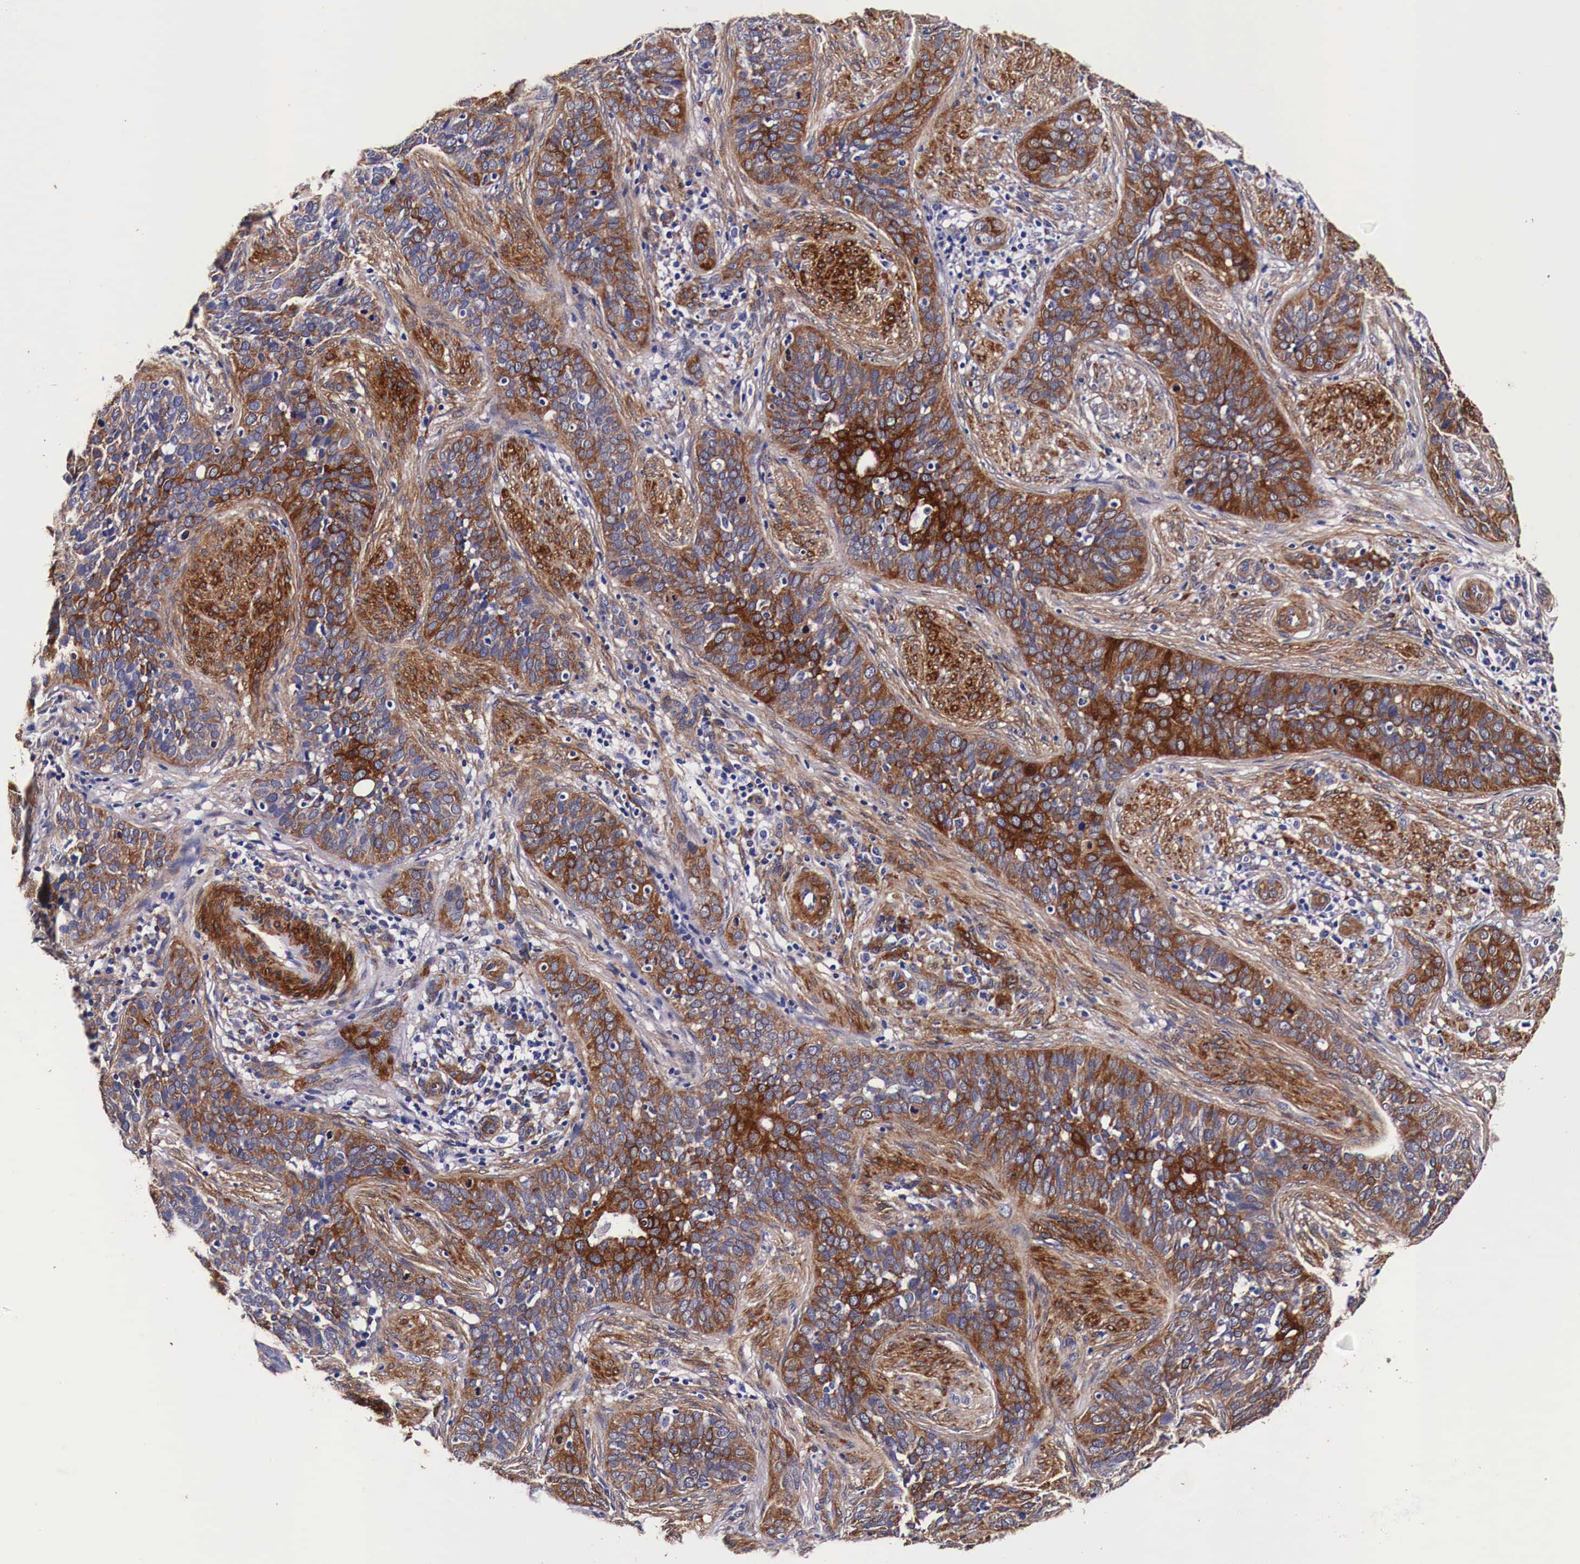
{"staining": {"intensity": "strong", "quantity": ">75%", "location": "cytoplasmic/membranous"}, "tissue": "cervical cancer", "cell_type": "Tumor cells", "image_type": "cancer", "snomed": [{"axis": "morphology", "description": "Squamous cell carcinoma, NOS"}, {"axis": "topography", "description": "Cervix"}], "caption": "Immunohistochemical staining of cervical cancer (squamous cell carcinoma) displays strong cytoplasmic/membranous protein expression in about >75% of tumor cells. (DAB = brown stain, brightfield microscopy at high magnification).", "gene": "HSPB1", "patient": {"sex": "female", "age": 31}}